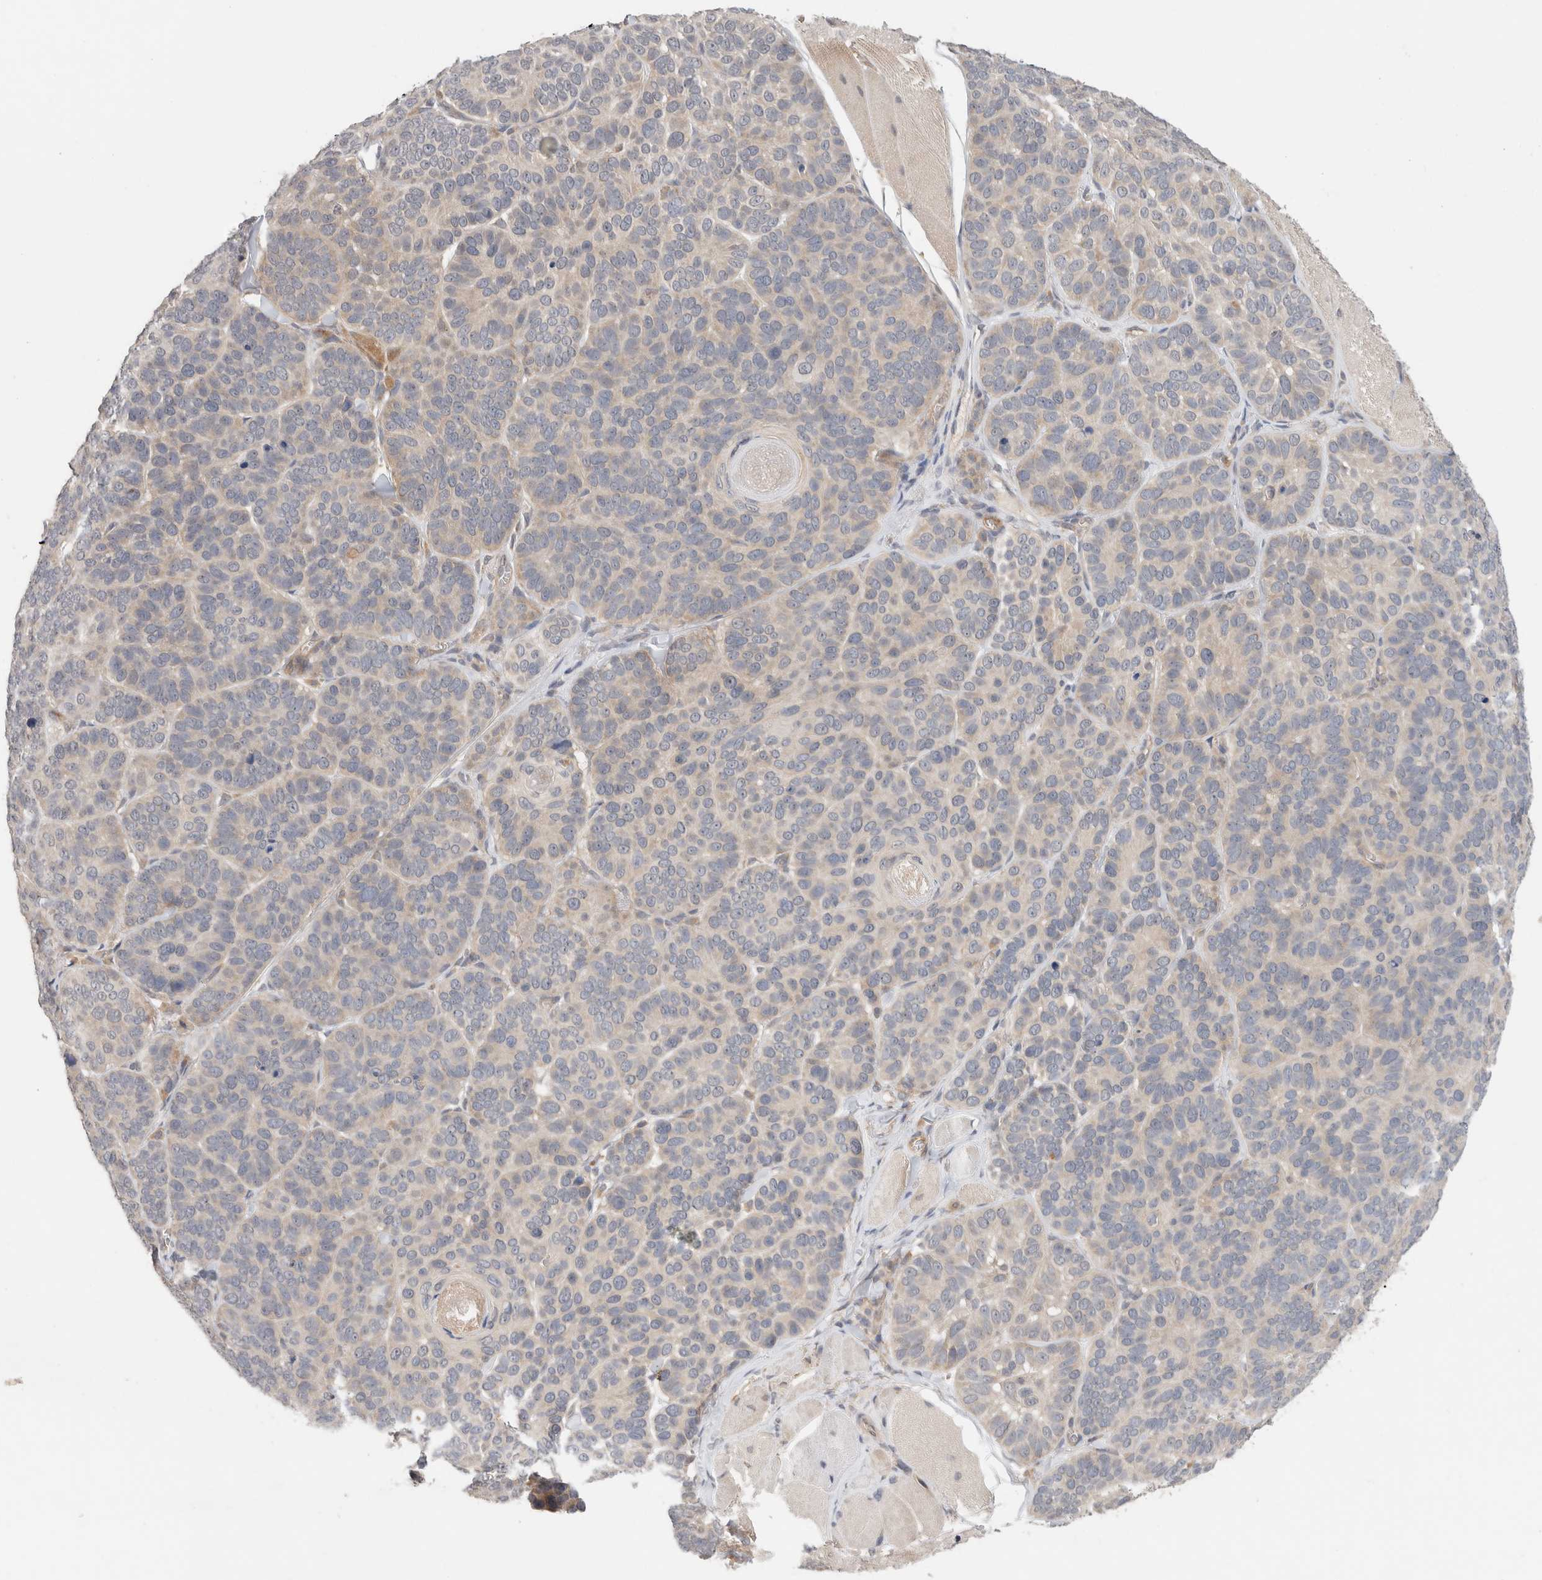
{"staining": {"intensity": "negative", "quantity": "none", "location": "none"}, "tissue": "skin cancer", "cell_type": "Tumor cells", "image_type": "cancer", "snomed": [{"axis": "morphology", "description": "Basal cell carcinoma"}, {"axis": "topography", "description": "Skin"}], "caption": "Immunohistochemistry (IHC) image of neoplastic tissue: human skin cancer stained with DAB (3,3'-diaminobenzidine) displays no significant protein staining in tumor cells.", "gene": "SGK1", "patient": {"sex": "male", "age": 62}}